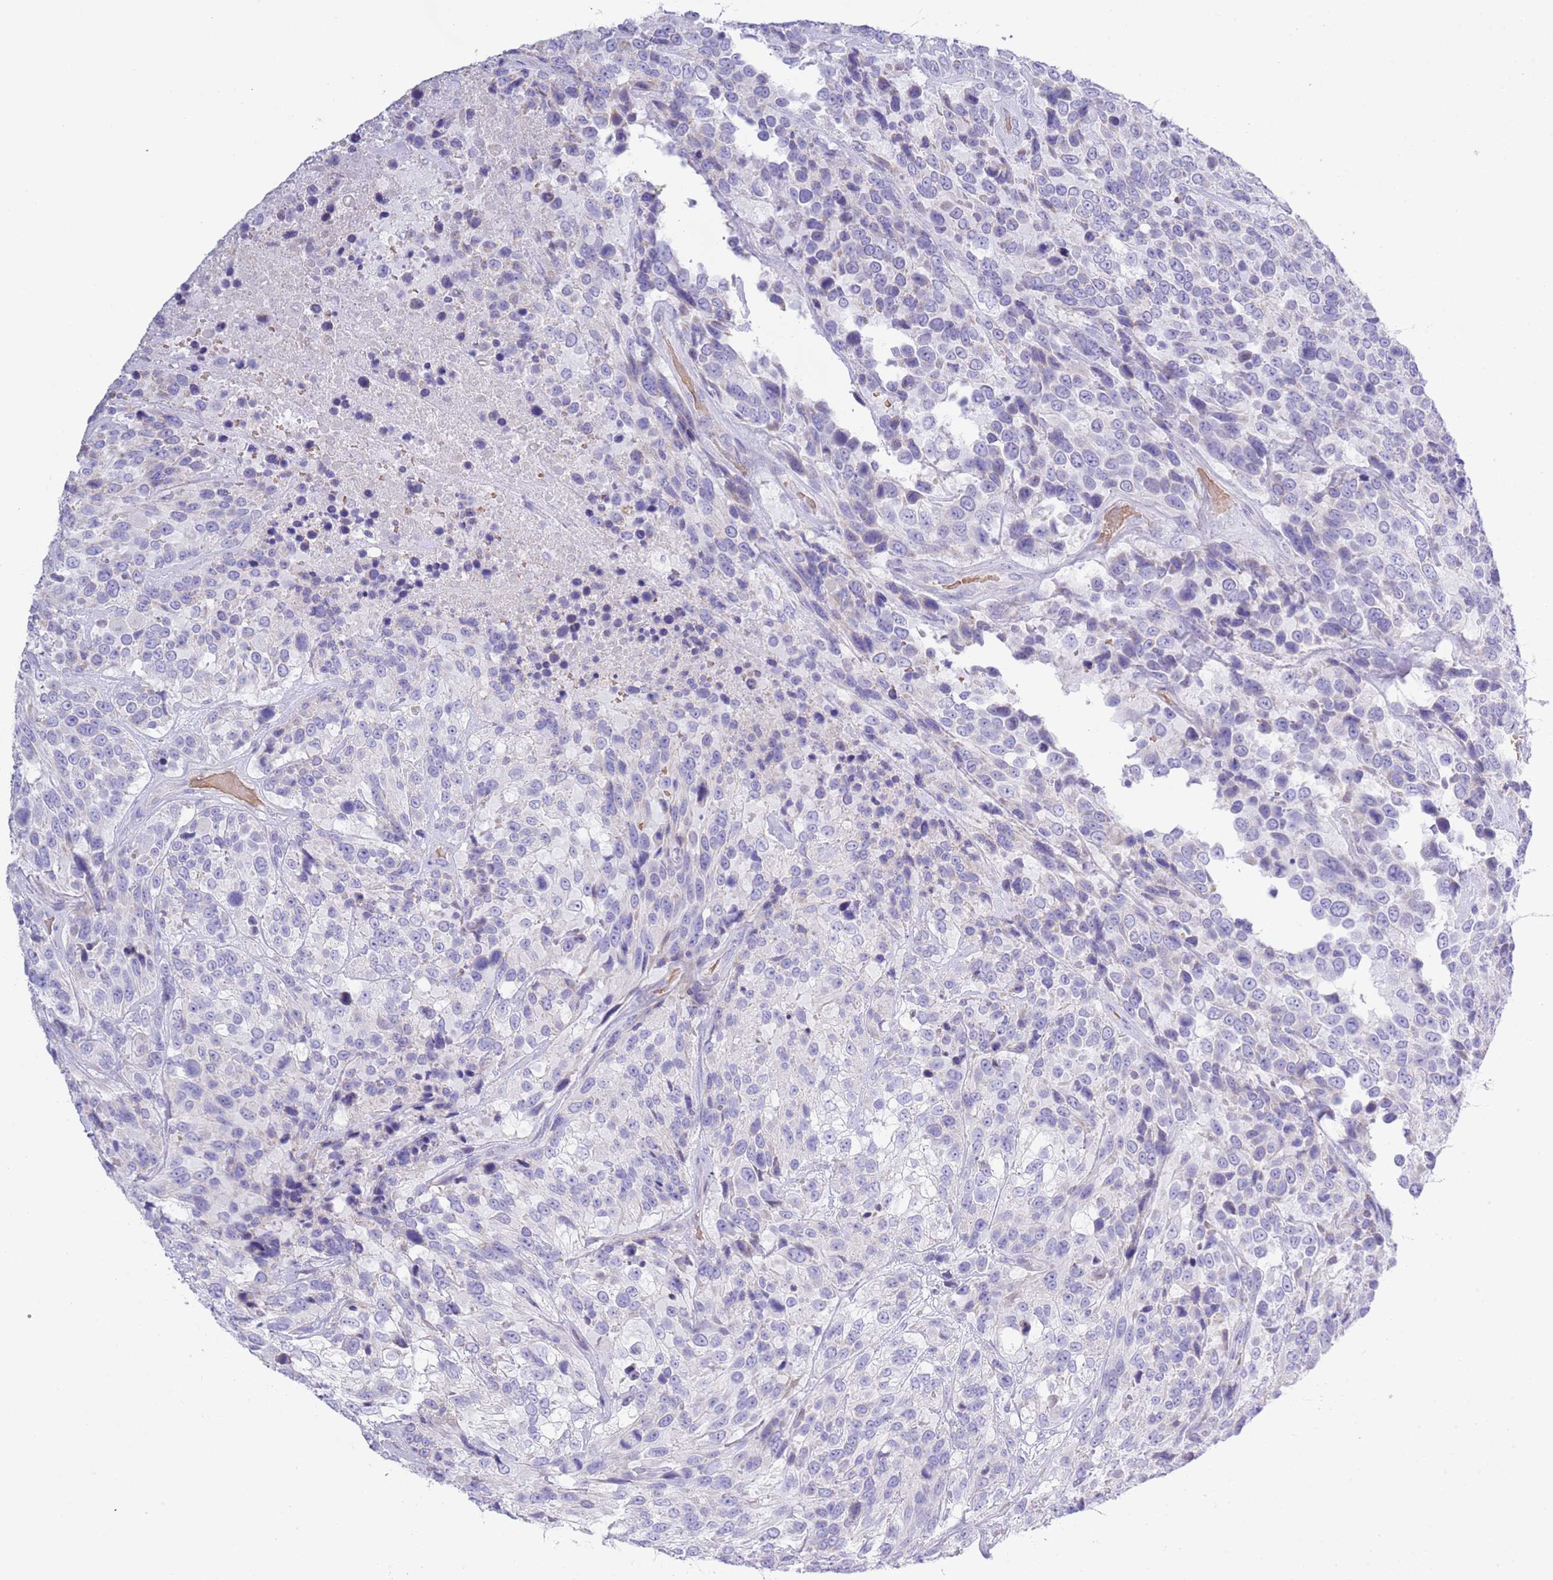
{"staining": {"intensity": "negative", "quantity": "none", "location": "none"}, "tissue": "urothelial cancer", "cell_type": "Tumor cells", "image_type": "cancer", "snomed": [{"axis": "morphology", "description": "Urothelial carcinoma, High grade"}, {"axis": "topography", "description": "Urinary bladder"}], "caption": "Immunohistochemistry (IHC) photomicrograph of neoplastic tissue: human urothelial cancer stained with DAB (3,3'-diaminobenzidine) shows no significant protein positivity in tumor cells. (DAB immunohistochemistry, high magnification).", "gene": "ACR", "patient": {"sex": "male", "age": 56}}